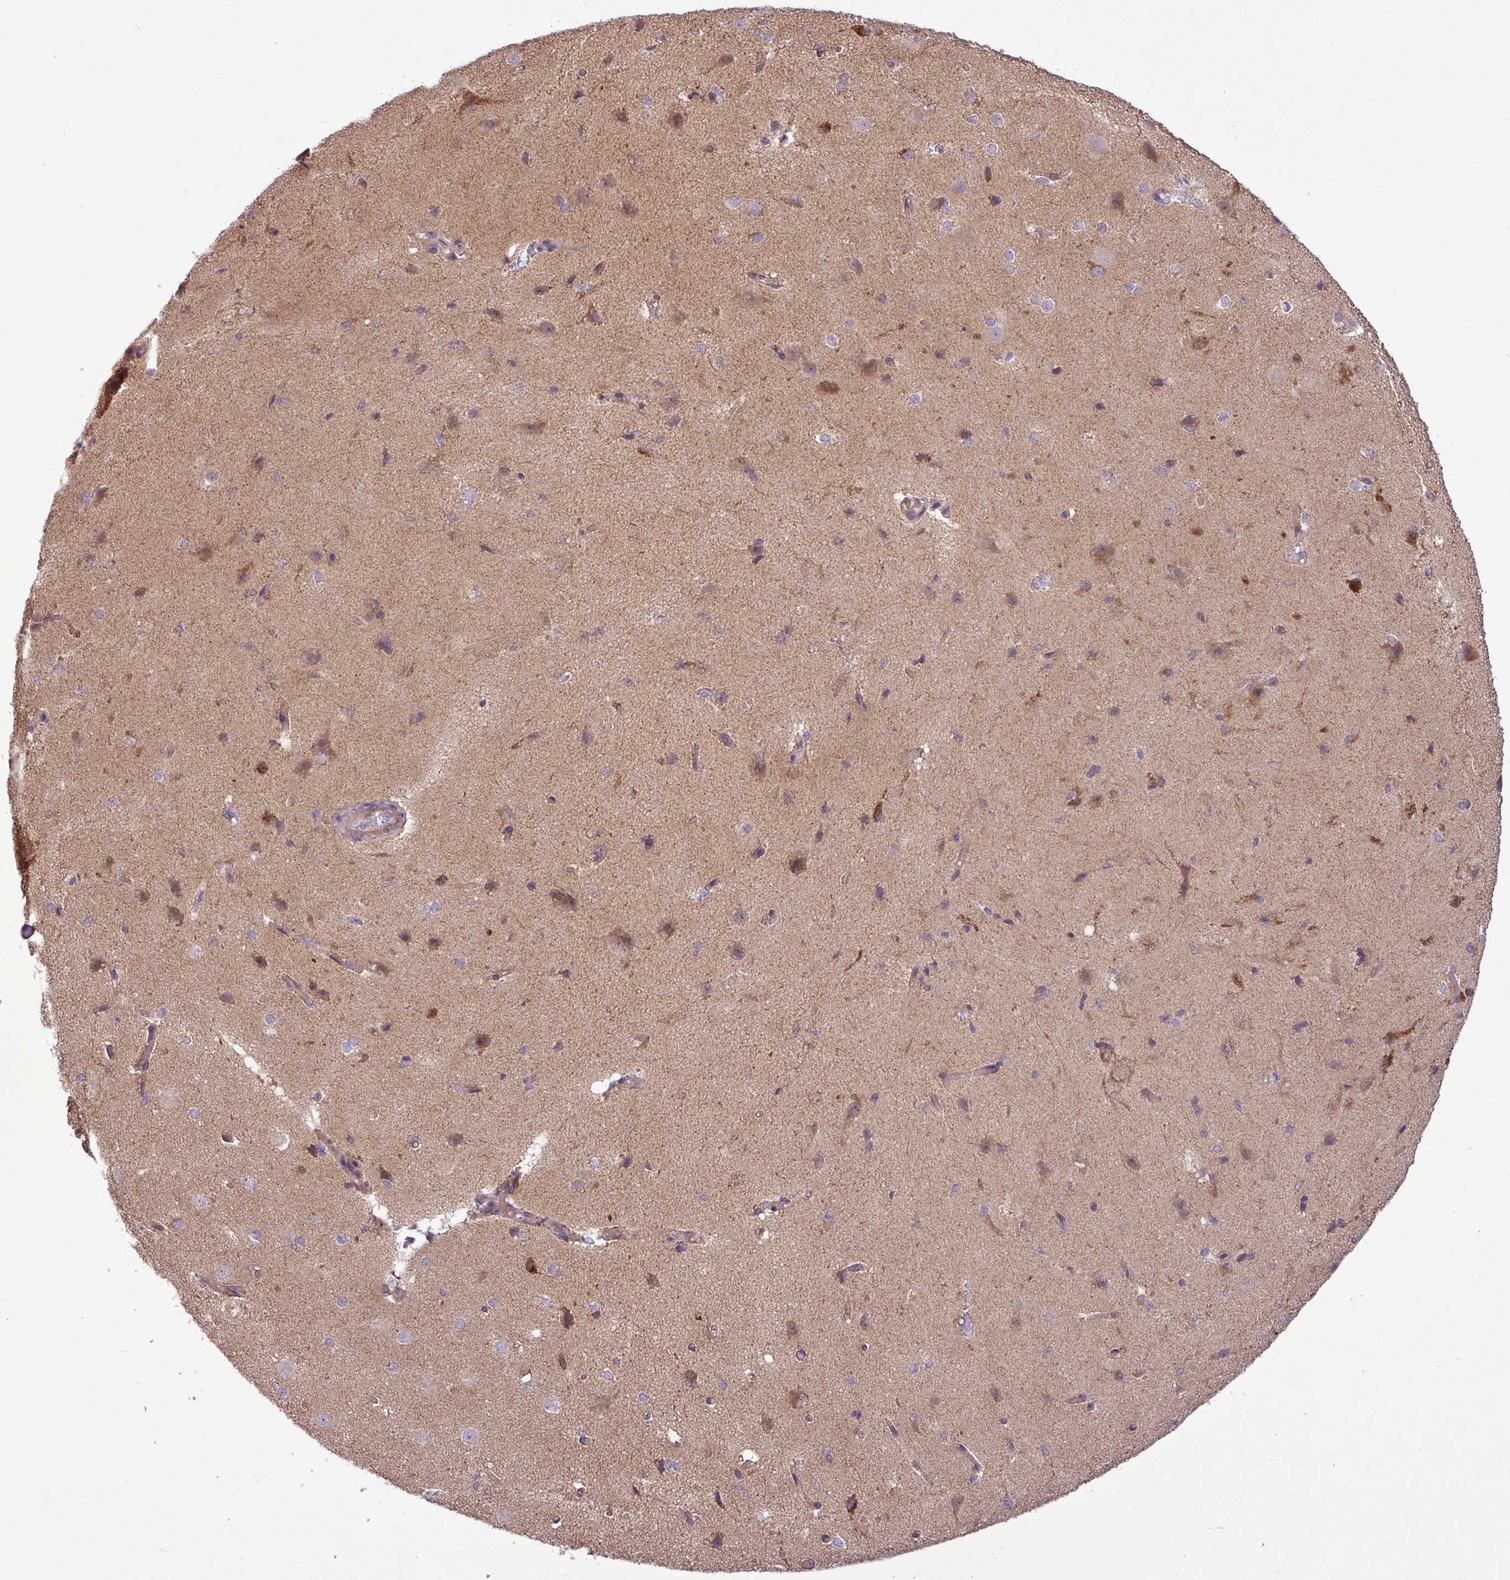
{"staining": {"intensity": "negative", "quantity": "none", "location": "none"}, "tissue": "cerebral cortex", "cell_type": "Endothelial cells", "image_type": "normal", "snomed": [{"axis": "morphology", "description": "Normal tissue, NOS"}, {"axis": "morphology", "description": "Inflammation, NOS"}, {"axis": "topography", "description": "Cerebral cortex"}], "caption": "Unremarkable cerebral cortex was stained to show a protein in brown. There is no significant positivity in endothelial cells. The staining was performed using DAB (3,3'-diaminobenzidine) to visualize the protein expression in brown, while the nuclei were stained in blue with hematoxylin (Magnification: 20x).", "gene": "TIMM10B", "patient": {"sex": "male", "age": 6}}